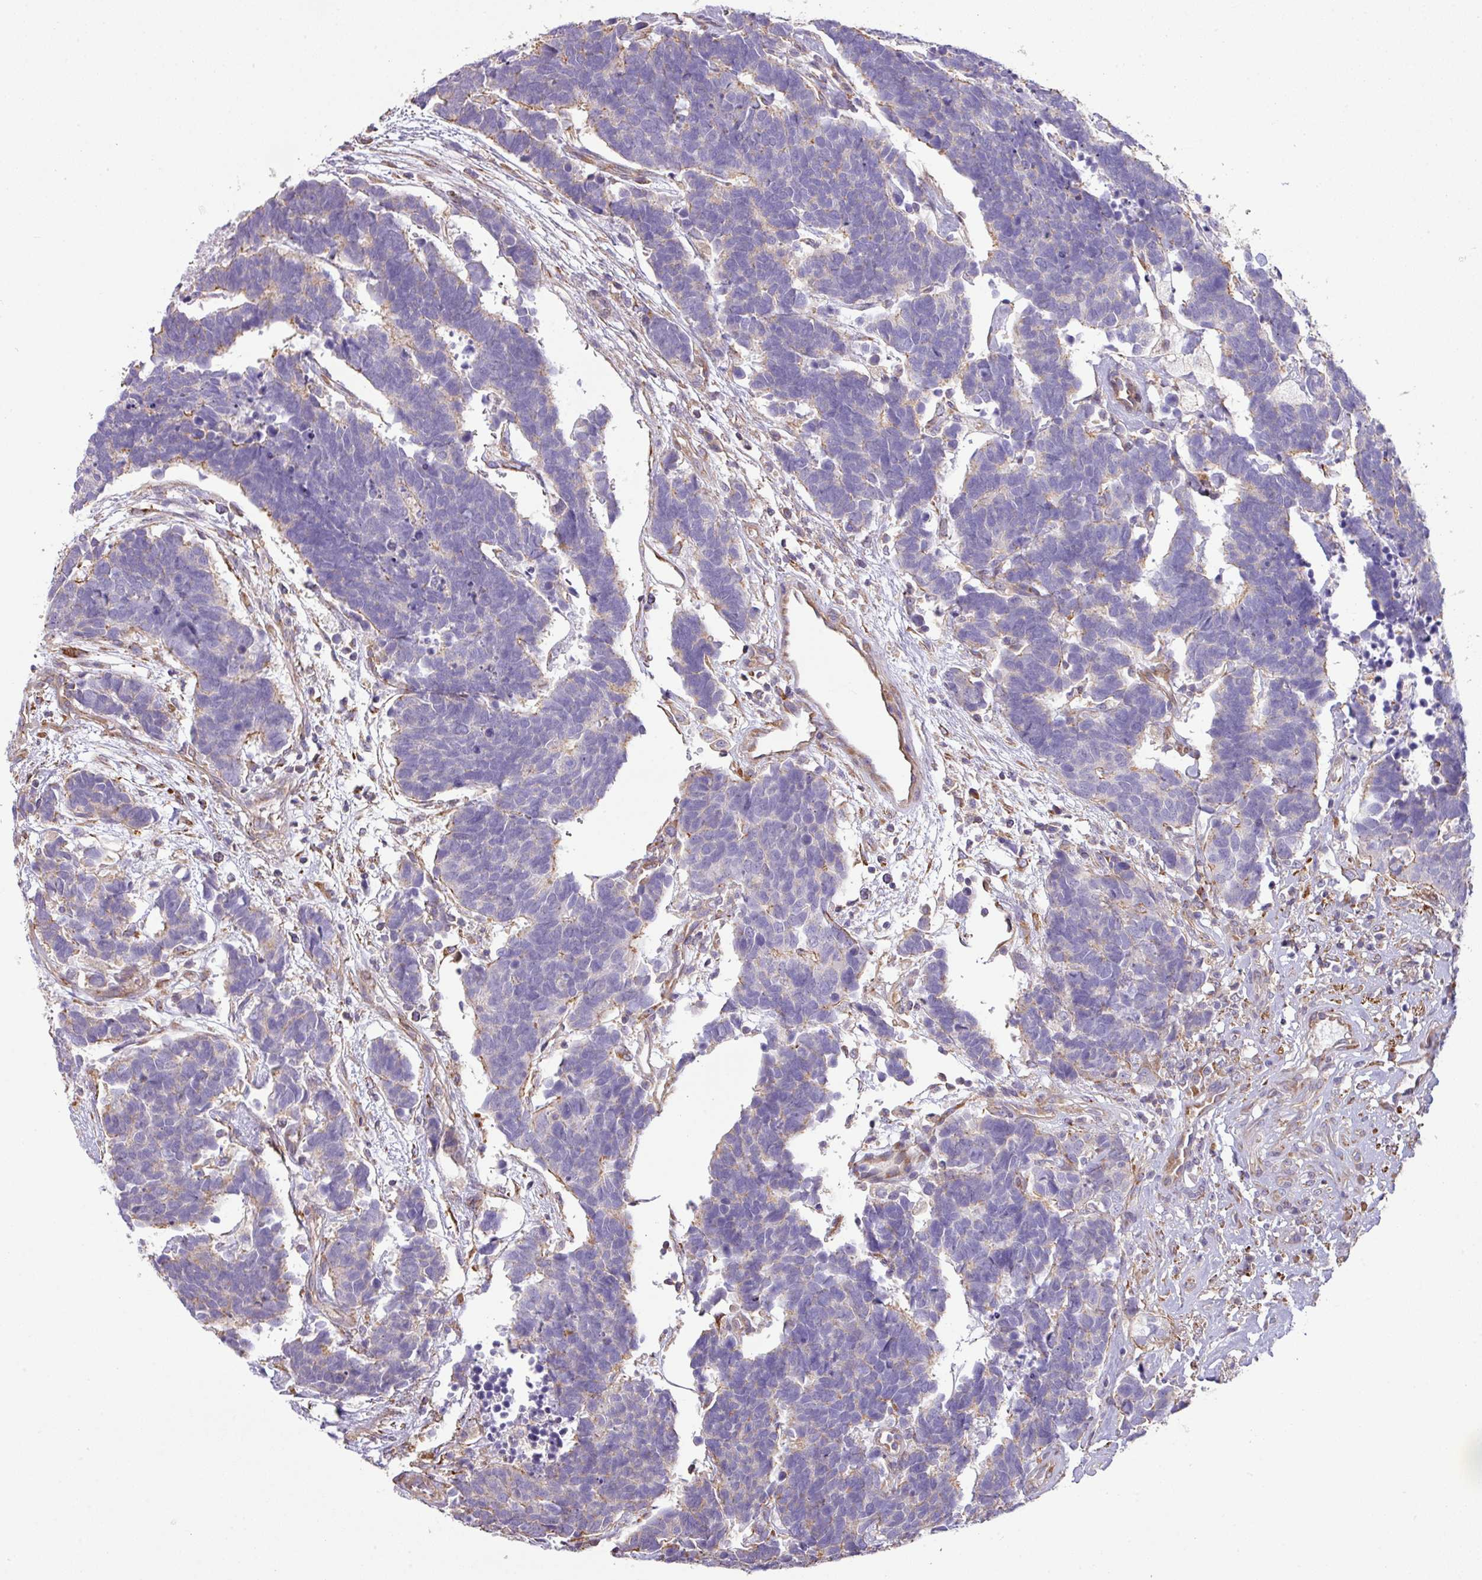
{"staining": {"intensity": "negative", "quantity": "none", "location": "none"}, "tissue": "carcinoid", "cell_type": "Tumor cells", "image_type": "cancer", "snomed": [{"axis": "morphology", "description": "Carcinoma, NOS"}, {"axis": "morphology", "description": "Carcinoid, malignant, NOS"}, {"axis": "topography", "description": "Urinary bladder"}], "caption": "A photomicrograph of carcinoid stained for a protein exhibits no brown staining in tumor cells. The staining was performed using DAB to visualize the protein expression in brown, while the nuclei were stained in blue with hematoxylin (Magnification: 20x).", "gene": "LRRC41", "patient": {"sex": "male", "age": 57}}